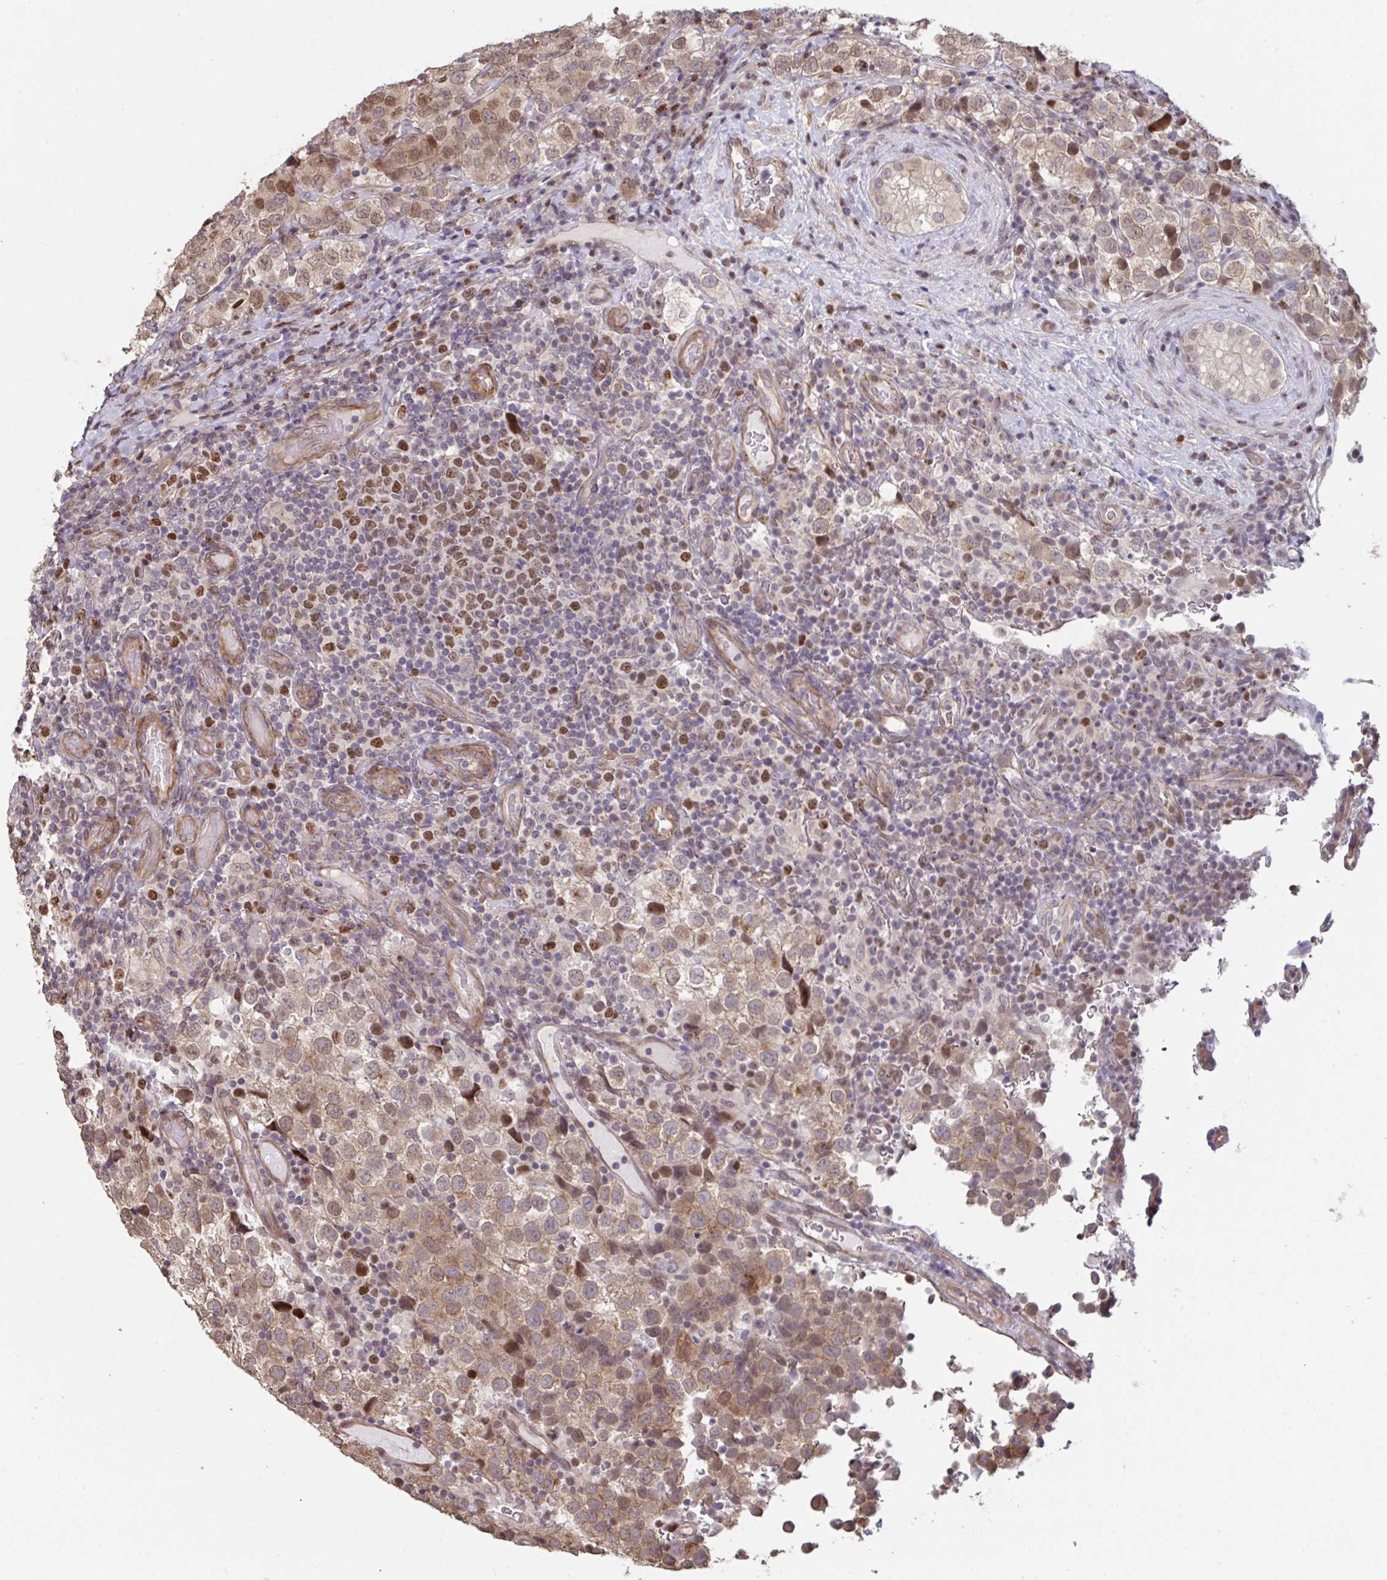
{"staining": {"intensity": "moderate", "quantity": ">75%", "location": "cytoplasmic/membranous,nuclear"}, "tissue": "testis cancer", "cell_type": "Tumor cells", "image_type": "cancer", "snomed": [{"axis": "morphology", "description": "Seminoma, NOS"}, {"axis": "topography", "description": "Testis"}], "caption": "Human testis cancer (seminoma) stained with a protein marker exhibits moderate staining in tumor cells.", "gene": "IPO5", "patient": {"sex": "male", "age": 34}}